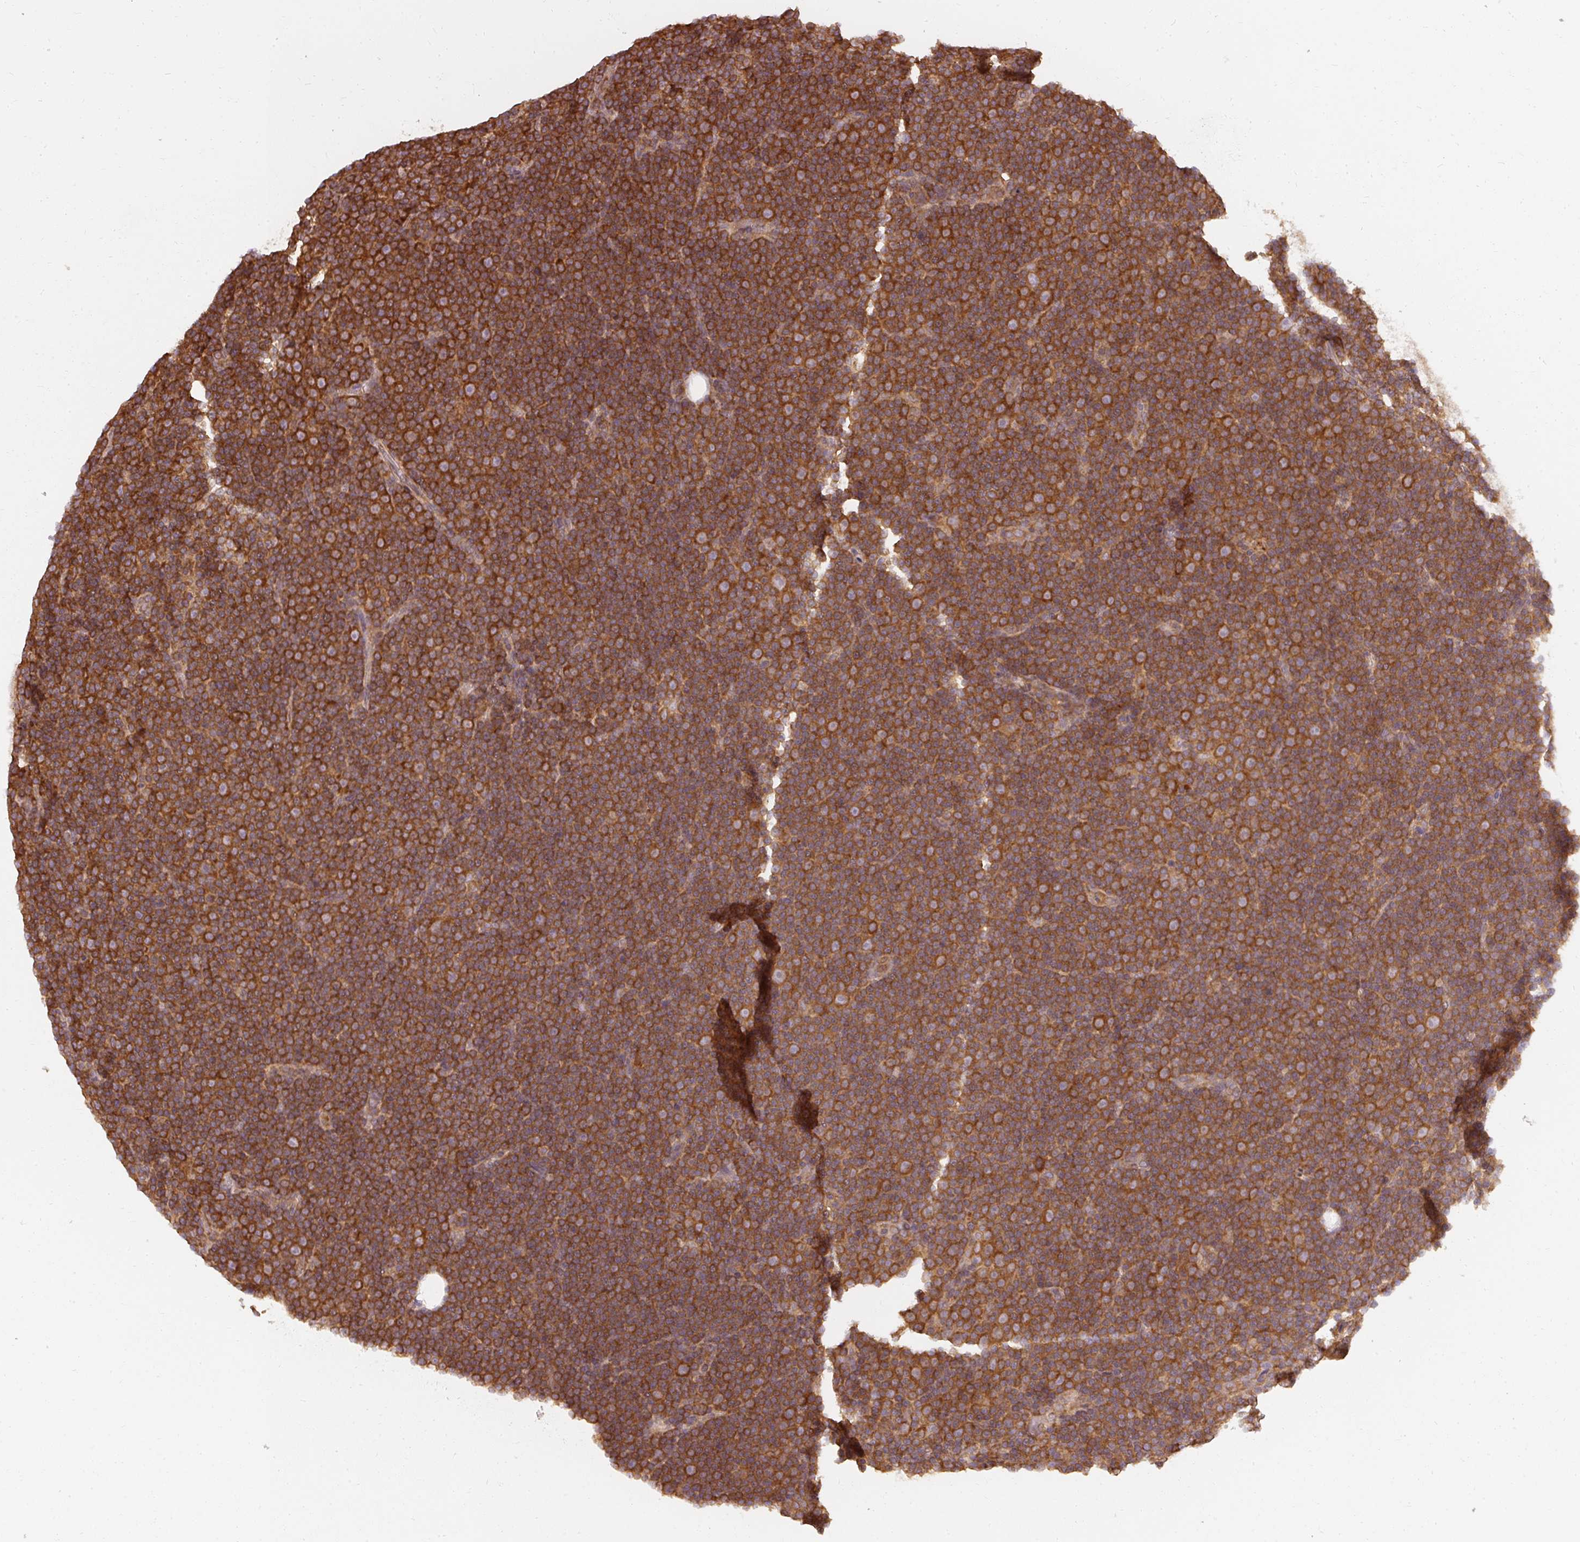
{"staining": {"intensity": "strong", "quantity": ">75%", "location": "cytoplasmic/membranous"}, "tissue": "lymphoma", "cell_type": "Tumor cells", "image_type": "cancer", "snomed": [{"axis": "morphology", "description": "Malignant lymphoma, non-Hodgkin's type, Low grade"}, {"axis": "topography", "description": "Lymph node"}], "caption": "Lymphoma stained with a protein marker shows strong staining in tumor cells.", "gene": "RPL24", "patient": {"sex": "female", "age": 67}}